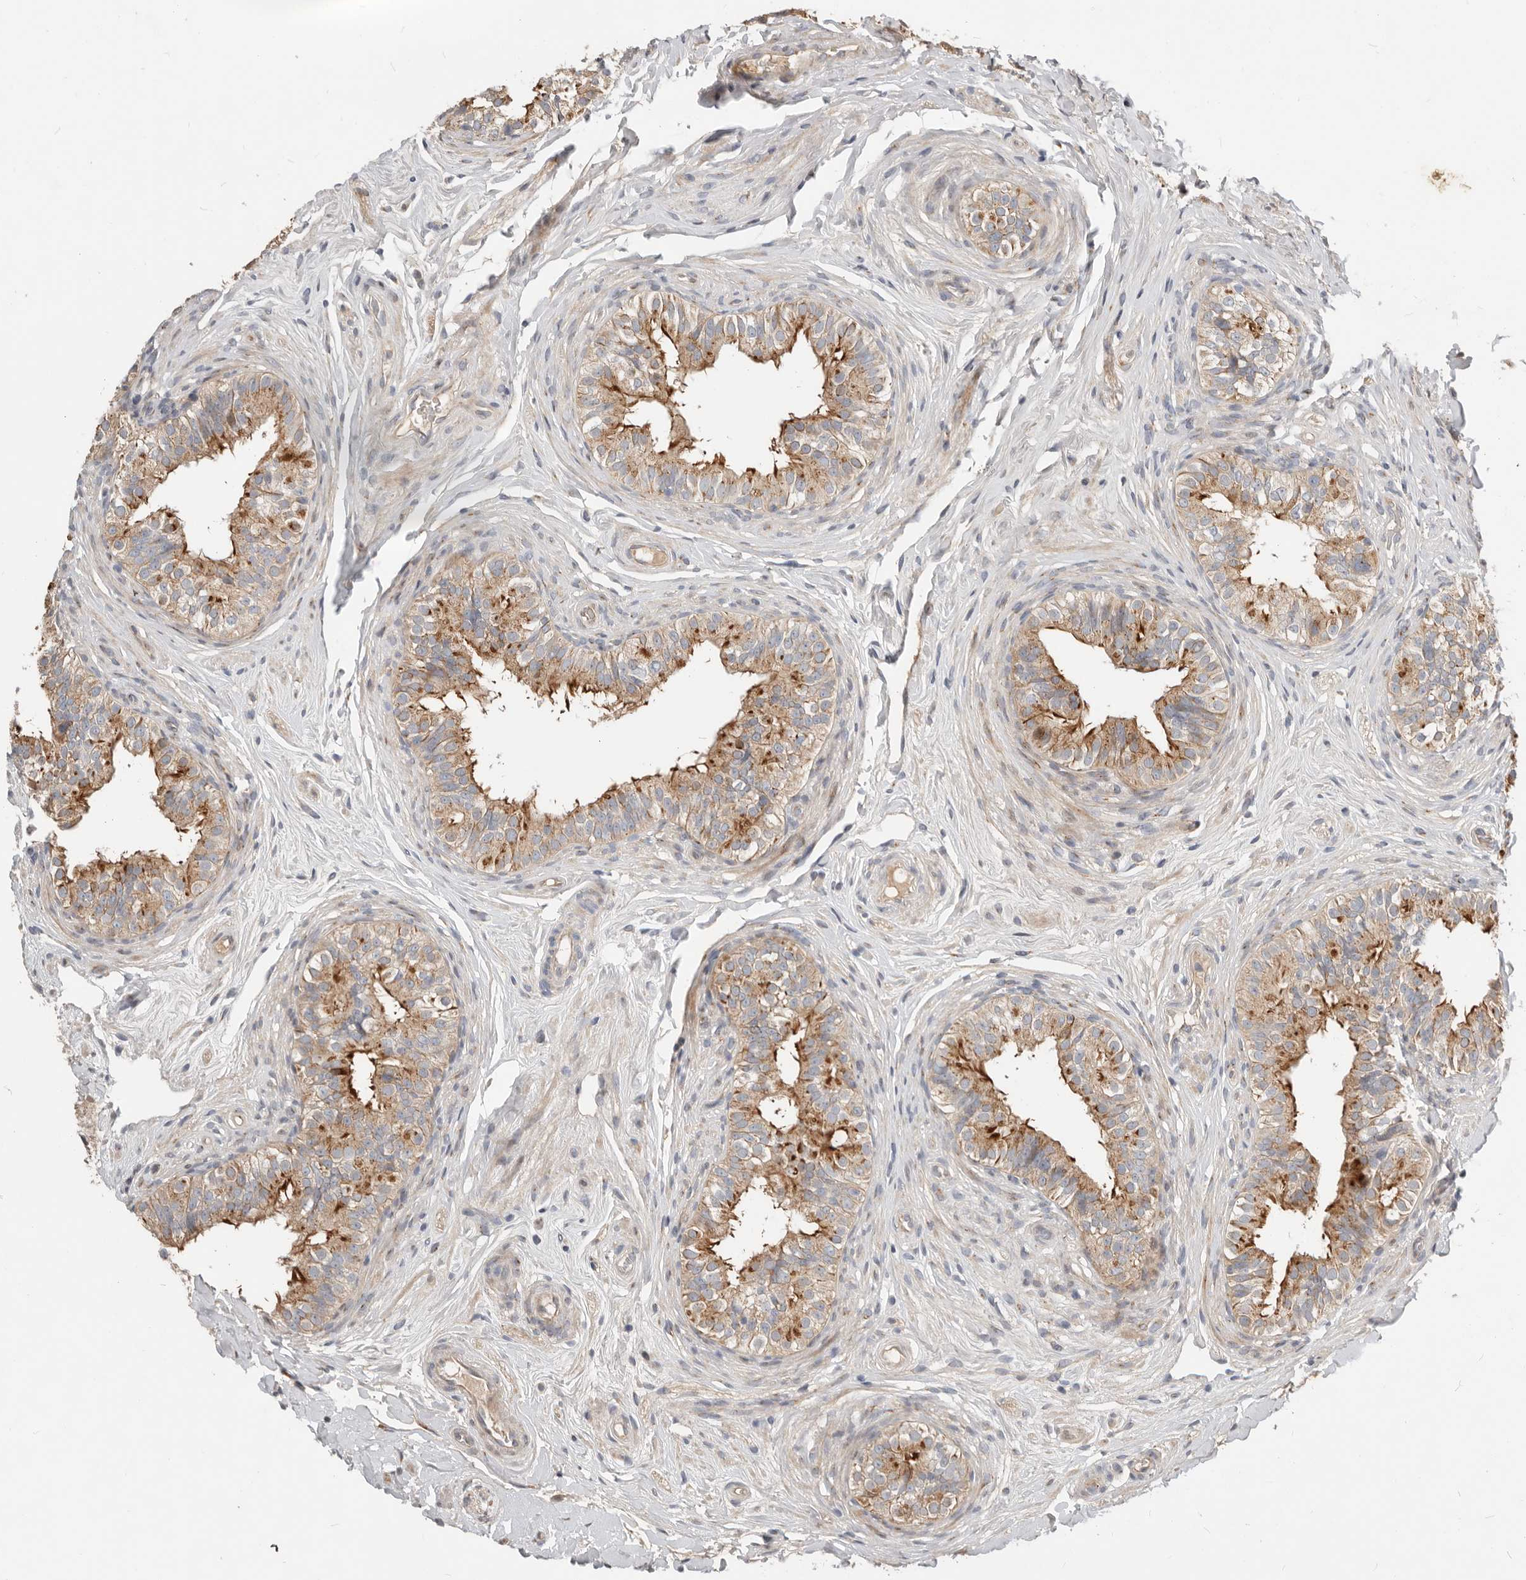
{"staining": {"intensity": "moderate", "quantity": "25%-75%", "location": "cytoplasmic/membranous"}, "tissue": "epididymis", "cell_type": "Glandular cells", "image_type": "normal", "snomed": [{"axis": "morphology", "description": "Normal tissue, NOS"}, {"axis": "topography", "description": "Epididymis"}], "caption": "Protein expression analysis of unremarkable human epididymis reveals moderate cytoplasmic/membranous expression in approximately 25%-75% of glandular cells. The protein of interest is shown in brown color, while the nuclei are stained blue.", "gene": "NPY4R2", "patient": {"sex": "male", "age": 49}}